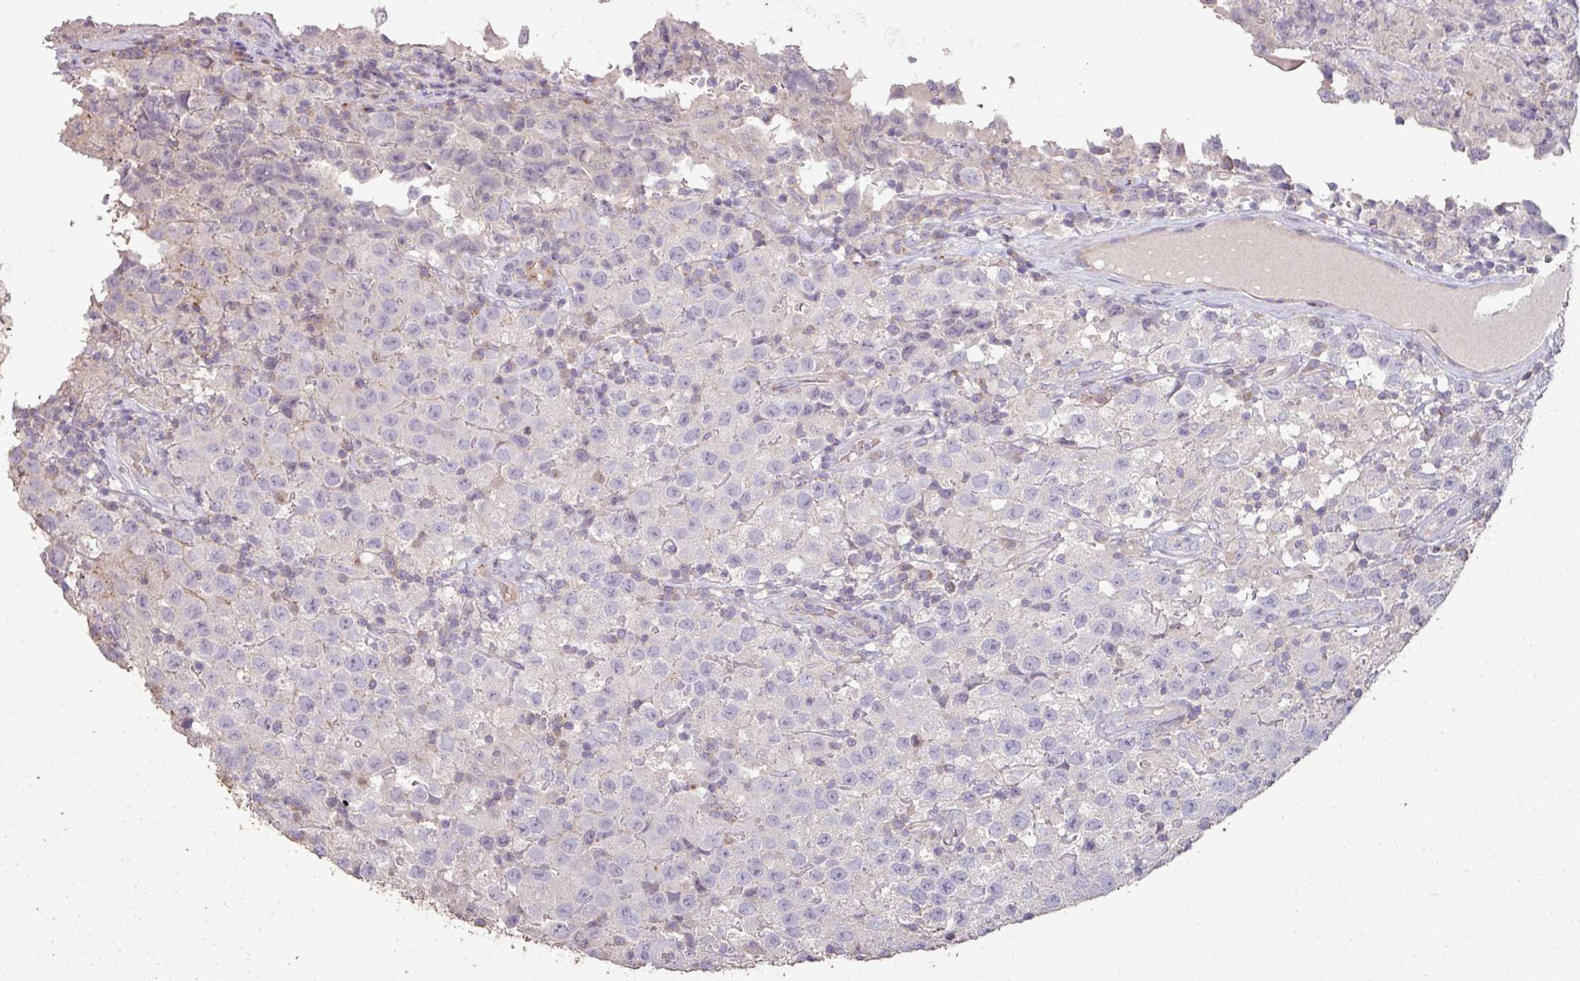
{"staining": {"intensity": "negative", "quantity": "none", "location": "none"}, "tissue": "testis cancer", "cell_type": "Tumor cells", "image_type": "cancer", "snomed": [{"axis": "morphology", "description": "Seminoma, NOS"}, {"axis": "morphology", "description": "Carcinoma, Embryonal, NOS"}, {"axis": "topography", "description": "Testis"}], "caption": "Protein analysis of testis cancer reveals no significant staining in tumor cells.", "gene": "RPL23A", "patient": {"sex": "male", "age": 41}}